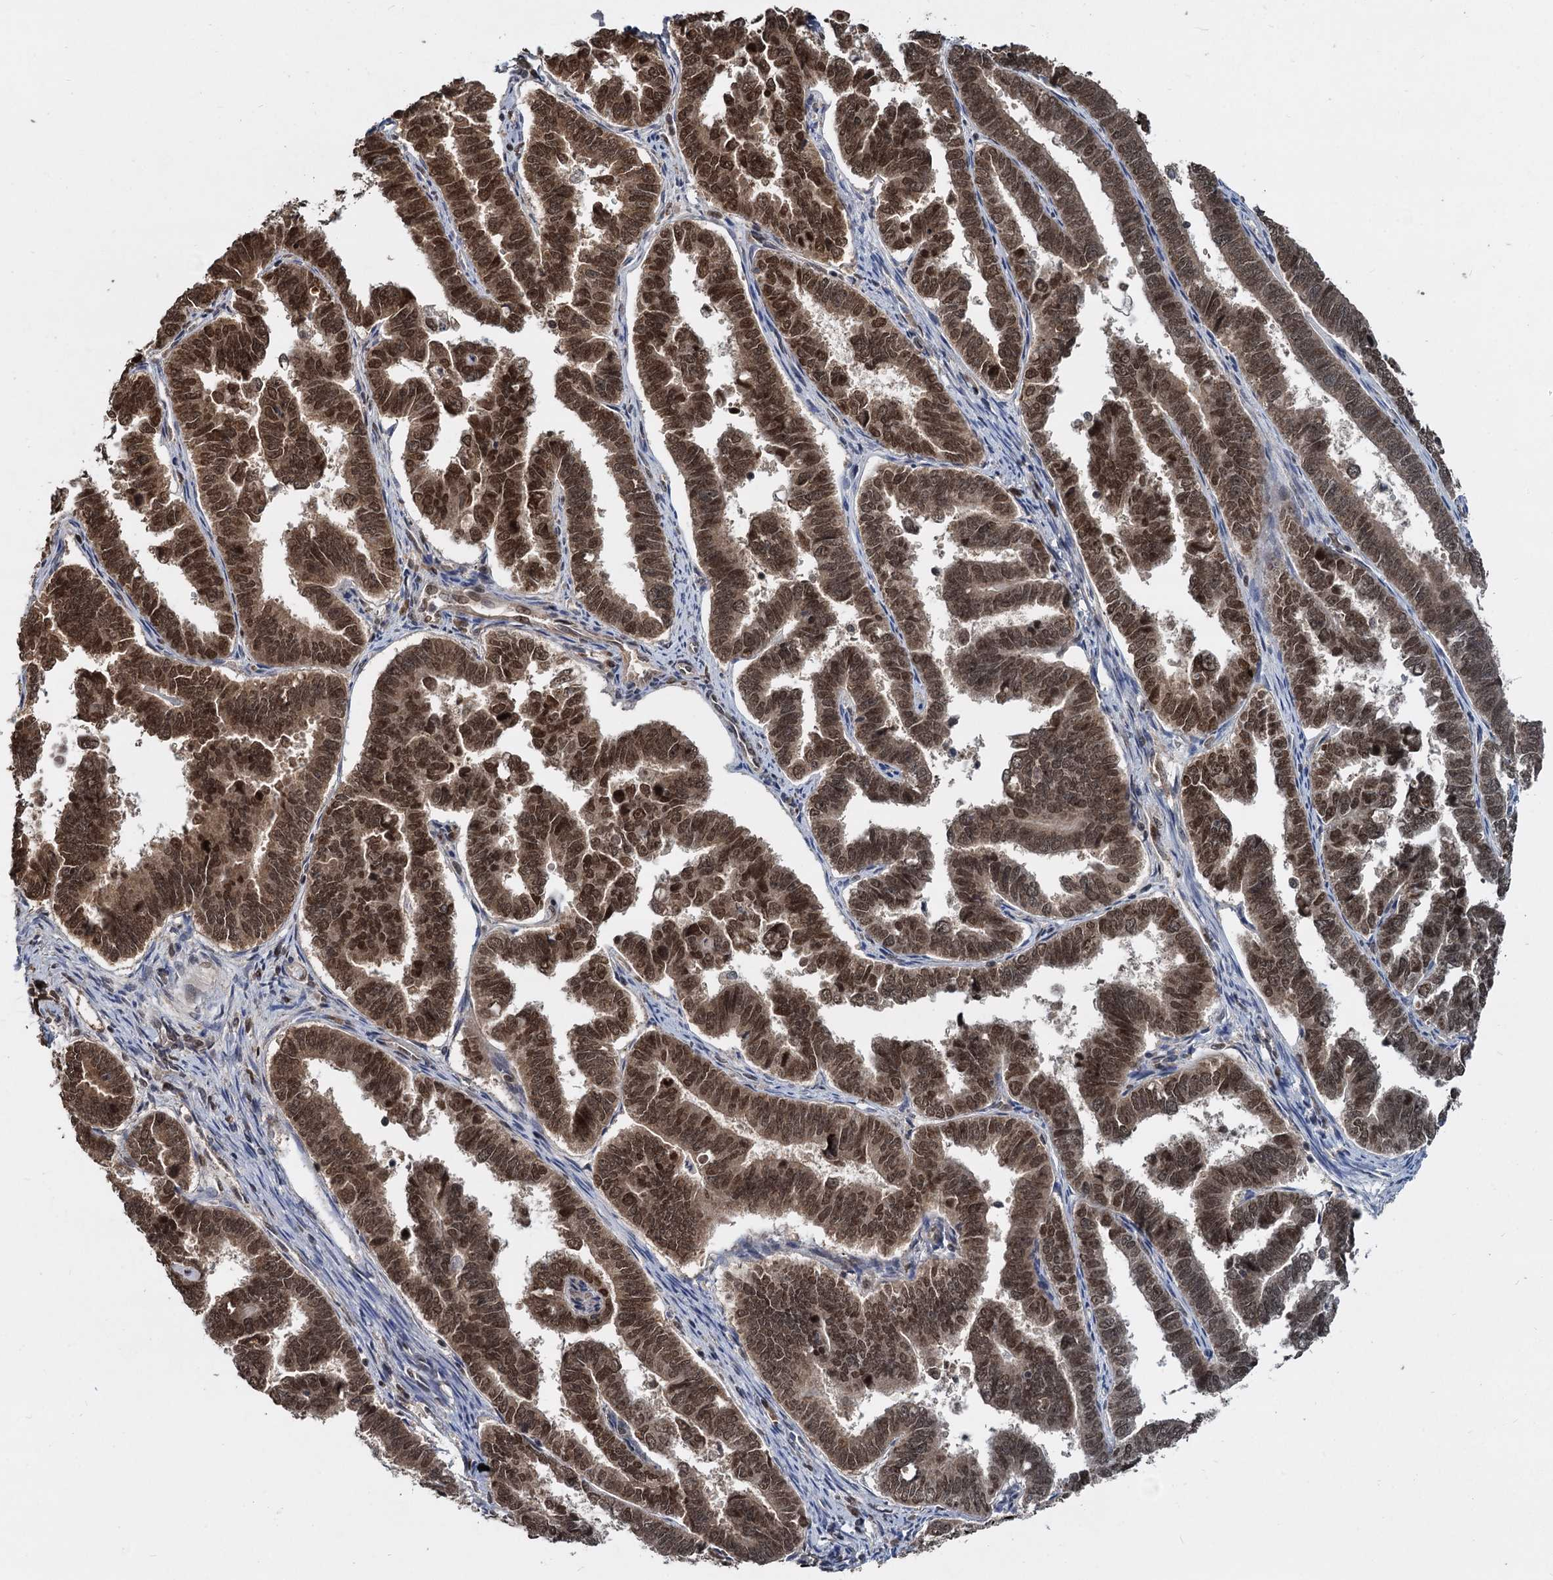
{"staining": {"intensity": "moderate", "quantity": ">75%", "location": "cytoplasmic/membranous"}, "tissue": "endometrial cancer", "cell_type": "Tumor cells", "image_type": "cancer", "snomed": [{"axis": "morphology", "description": "Adenocarcinoma, NOS"}, {"axis": "topography", "description": "Endometrium"}], "caption": "Immunohistochemical staining of human endometrial cancer (adenocarcinoma) reveals medium levels of moderate cytoplasmic/membranous protein positivity in approximately >75% of tumor cells.", "gene": "FAM216B", "patient": {"sex": "female", "age": 75}}